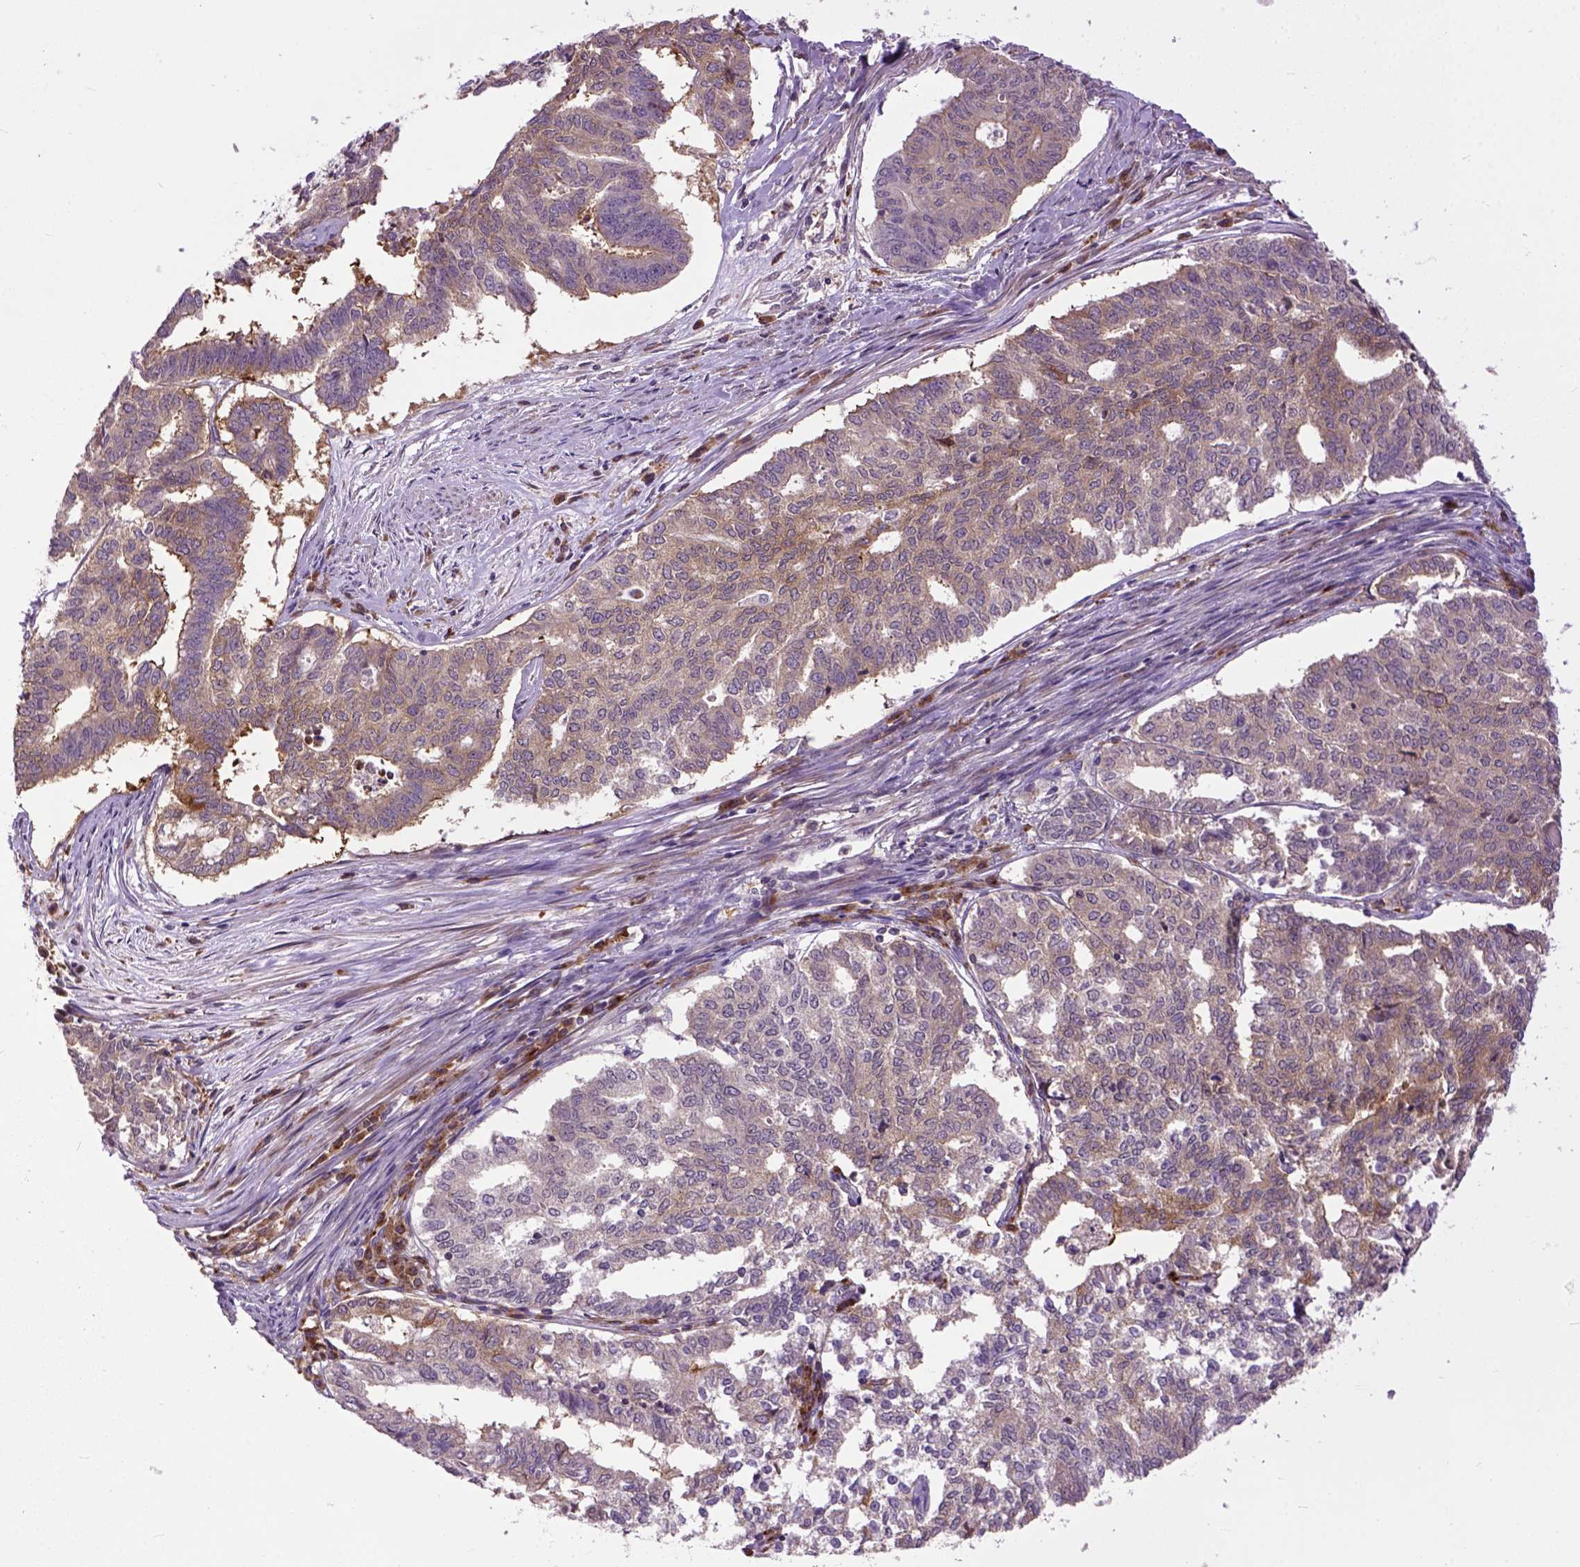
{"staining": {"intensity": "strong", "quantity": "<25%", "location": "cytoplasmic/membranous"}, "tissue": "endometrial cancer", "cell_type": "Tumor cells", "image_type": "cancer", "snomed": [{"axis": "morphology", "description": "Adenocarcinoma, NOS"}, {"axis": "topography", "description": "Endometrium"}], "caption": "This micrograph shows immunohistochemistry (IHC) staining of adenocarcinoma (endometrial), with medium strong cytoplasmic/membranous positivity in about <25% of tumor cells.", "gene": "CPNE1", "patient": {"sex": "female", "age": 79}}